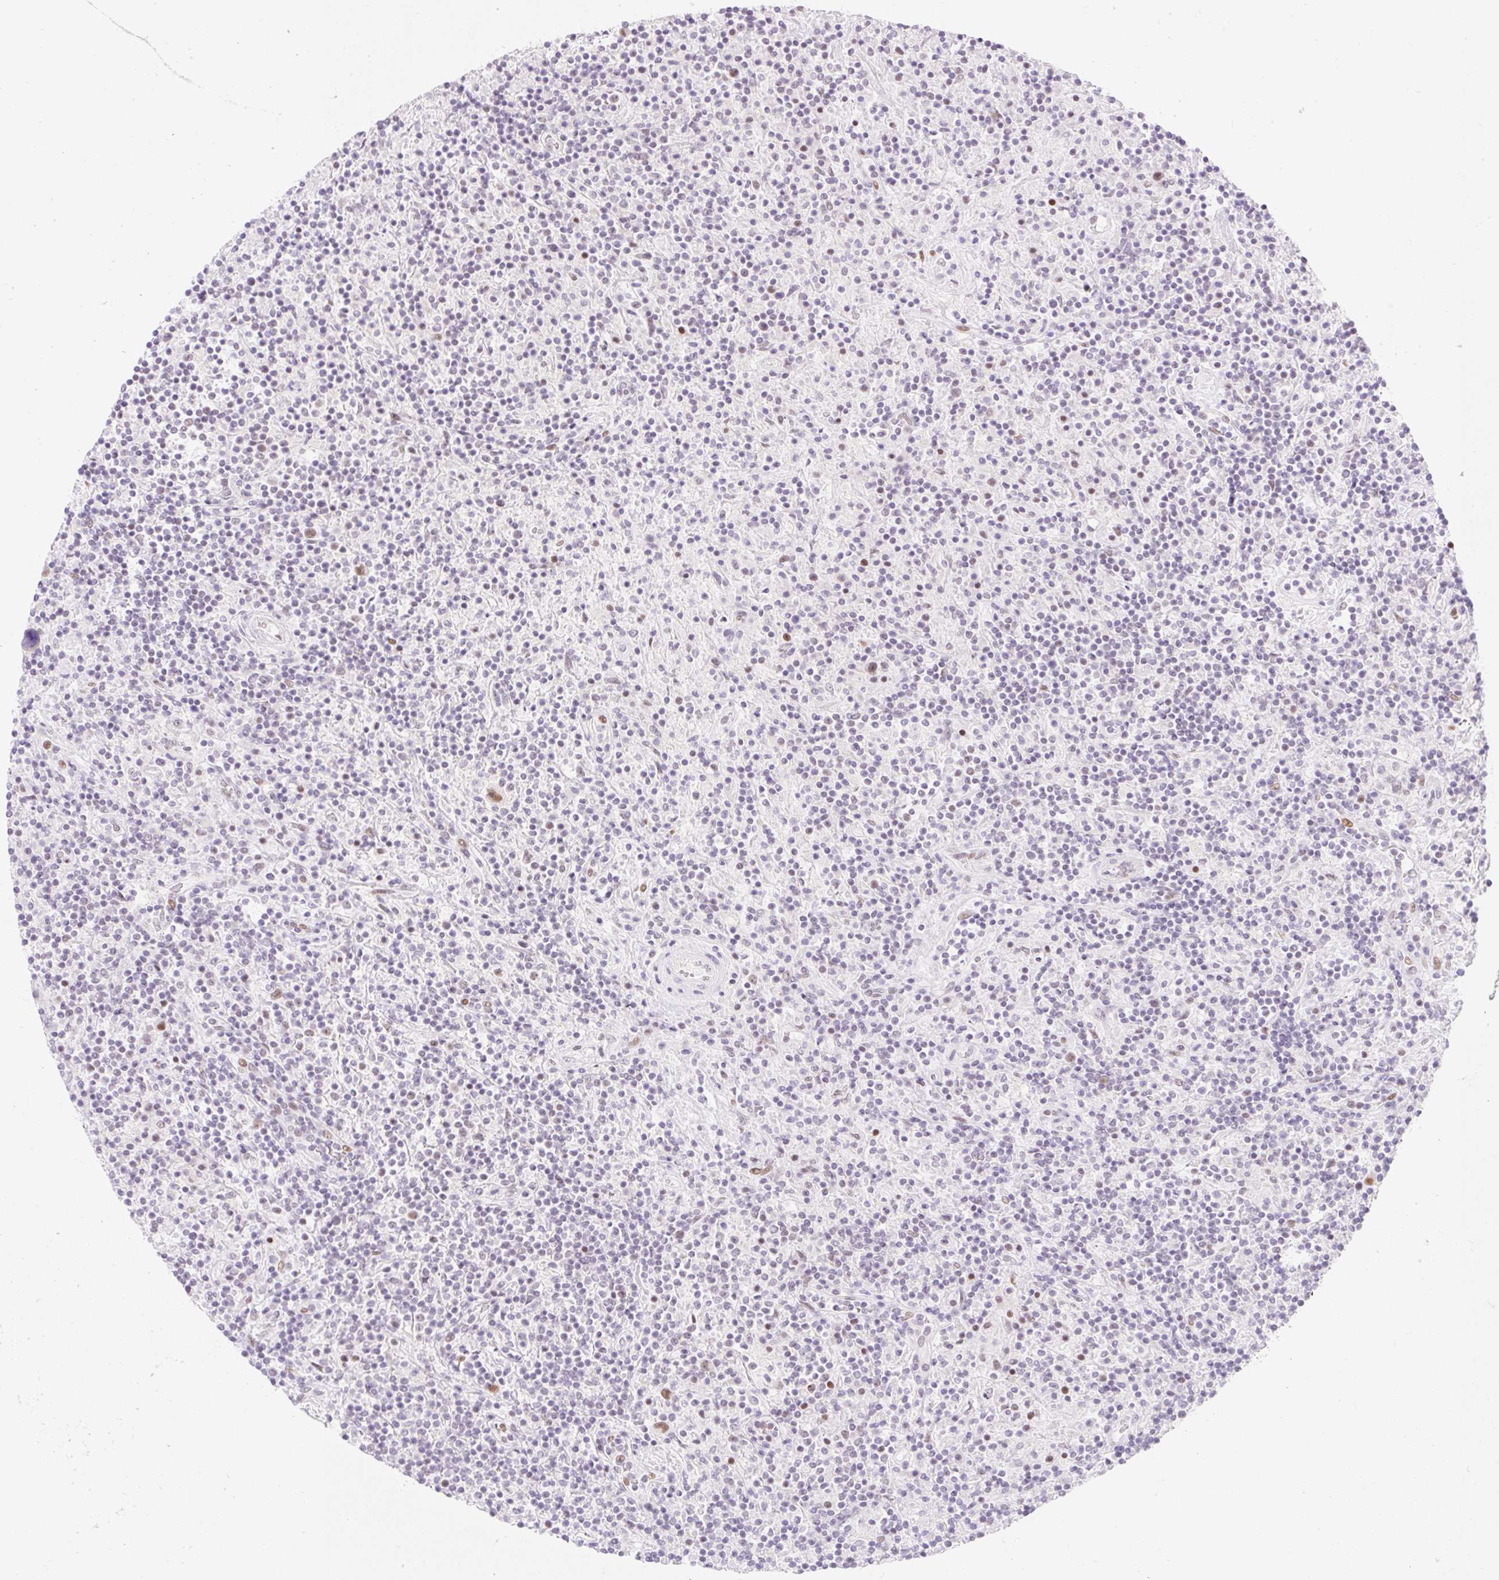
{"staining": {"intensity": "moderate", "quantity": ">75%", "location": "nuclear"}, "tissue": "lymphoma", "cell_type": "Tumor cells", "image_type": "cancer", "snomed": [{"axis": "morphology", "description": "Hodgkin's disease, NOS"}, {"axis": "topography", "description": "Lymph node"}], "caption": "Human Hodgkin's disease stained for a protein (brown) reveals moderate nuclear positive positivity in about >75% of tumor cells.", "gene": "H2BW1", "patient": {"sex": "male", "age": 70}}